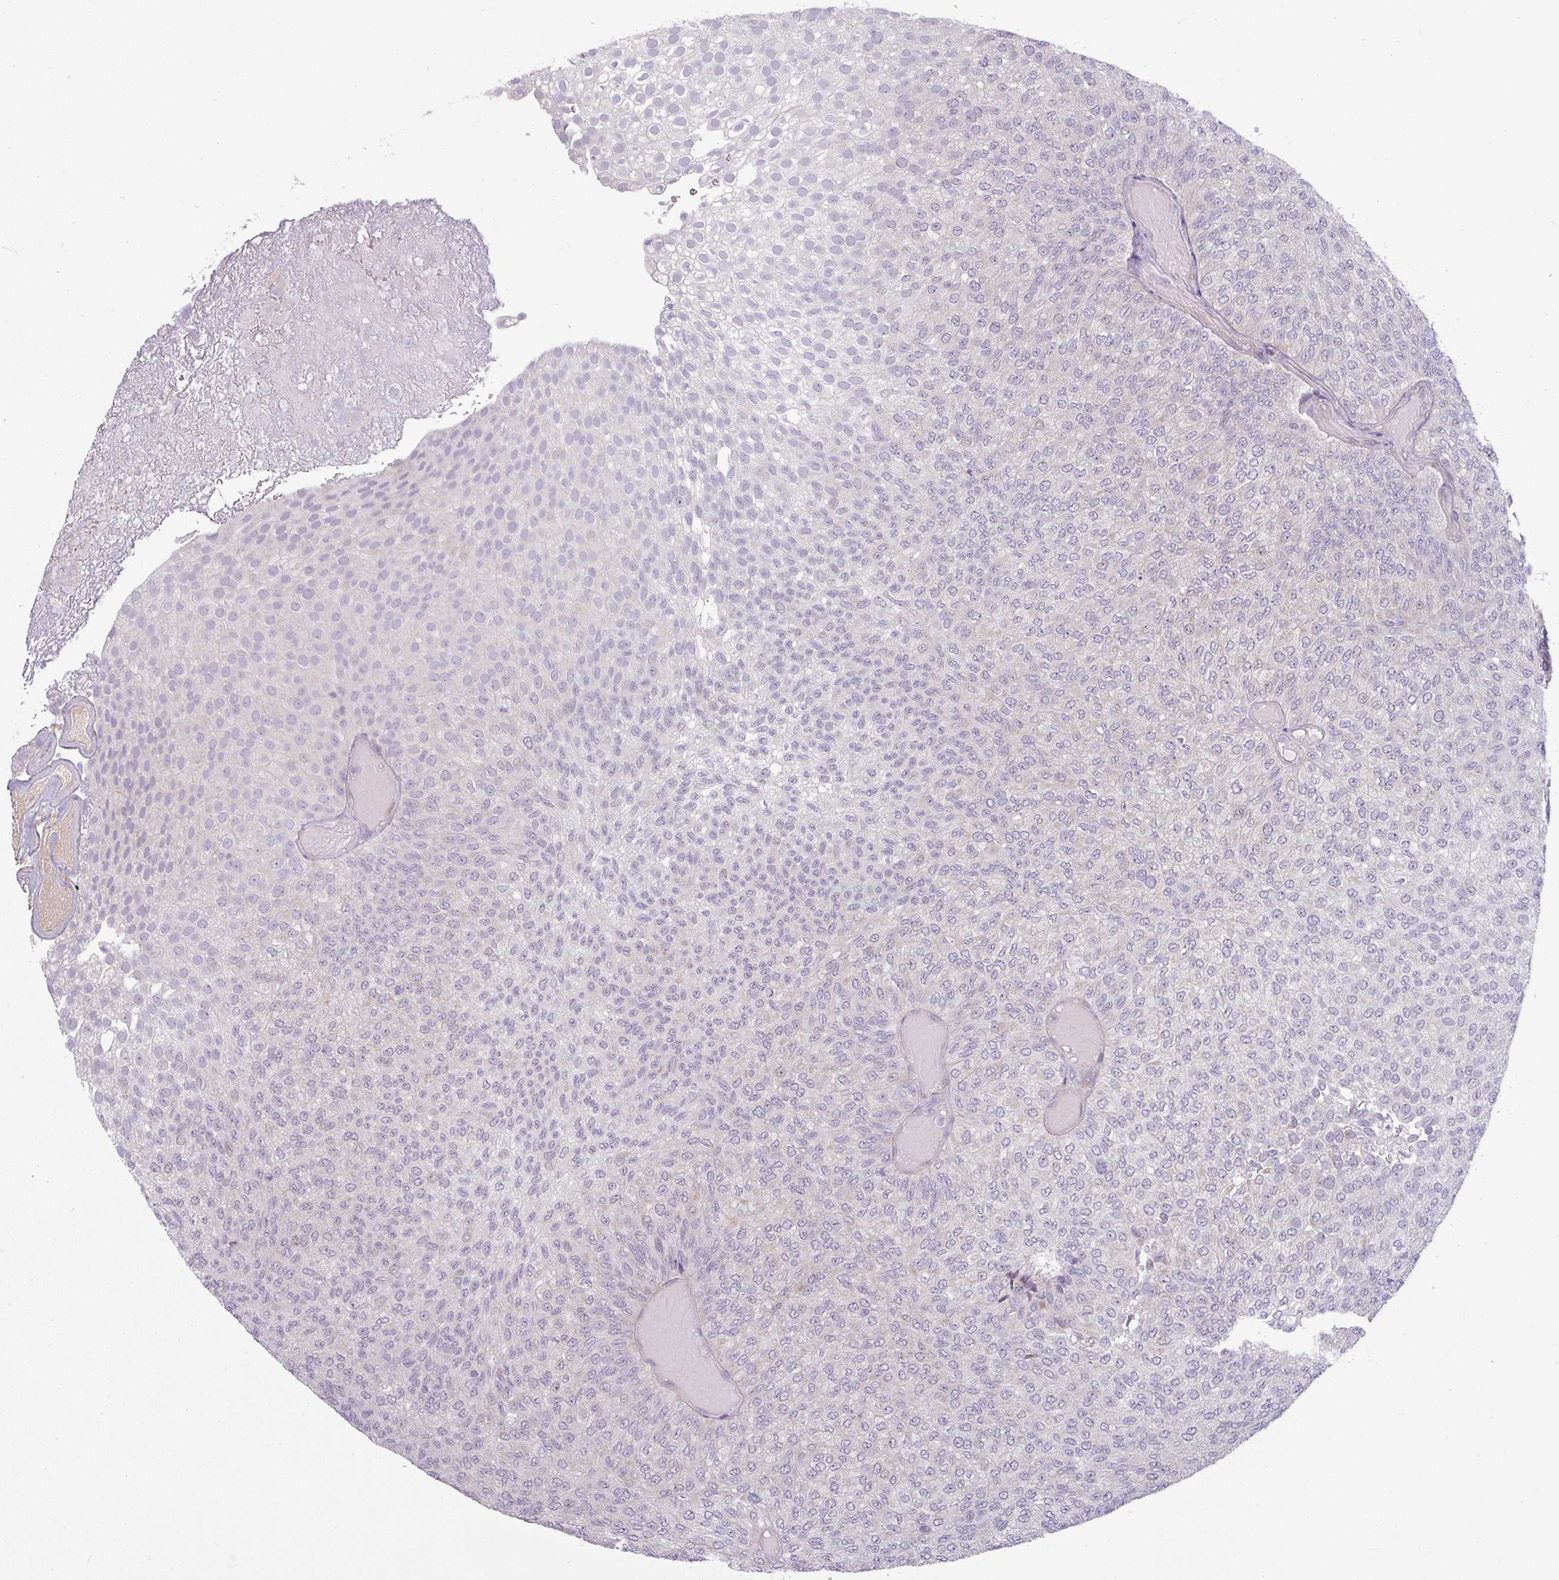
{"staining": {"intensity": "negative", "quantity": "none", "location": "none"}, "tissue": "urothelial cancer", "cell_type": "Tumor cells", "image_type": "cancer", "snomed": [{"axis": "morphology", "description": "Urothelial carcinoma, Low grade"}, {"axis": "topography", "description": "Urinary bladder"}], "caption": "Immunohistochemistry photomicrograph of neoplastic tissue: human urothelial carcinoma (low-grade) stained with DAB exhibits no significant protein expression in tumor cells. (Brightfield microscopy of DAB (3,3'-diaminobenzidine) immunohistochemistry (IHC) at high magnification).", "gene": "C2orf16", "patient": {"sex": "male", "age": 78}}